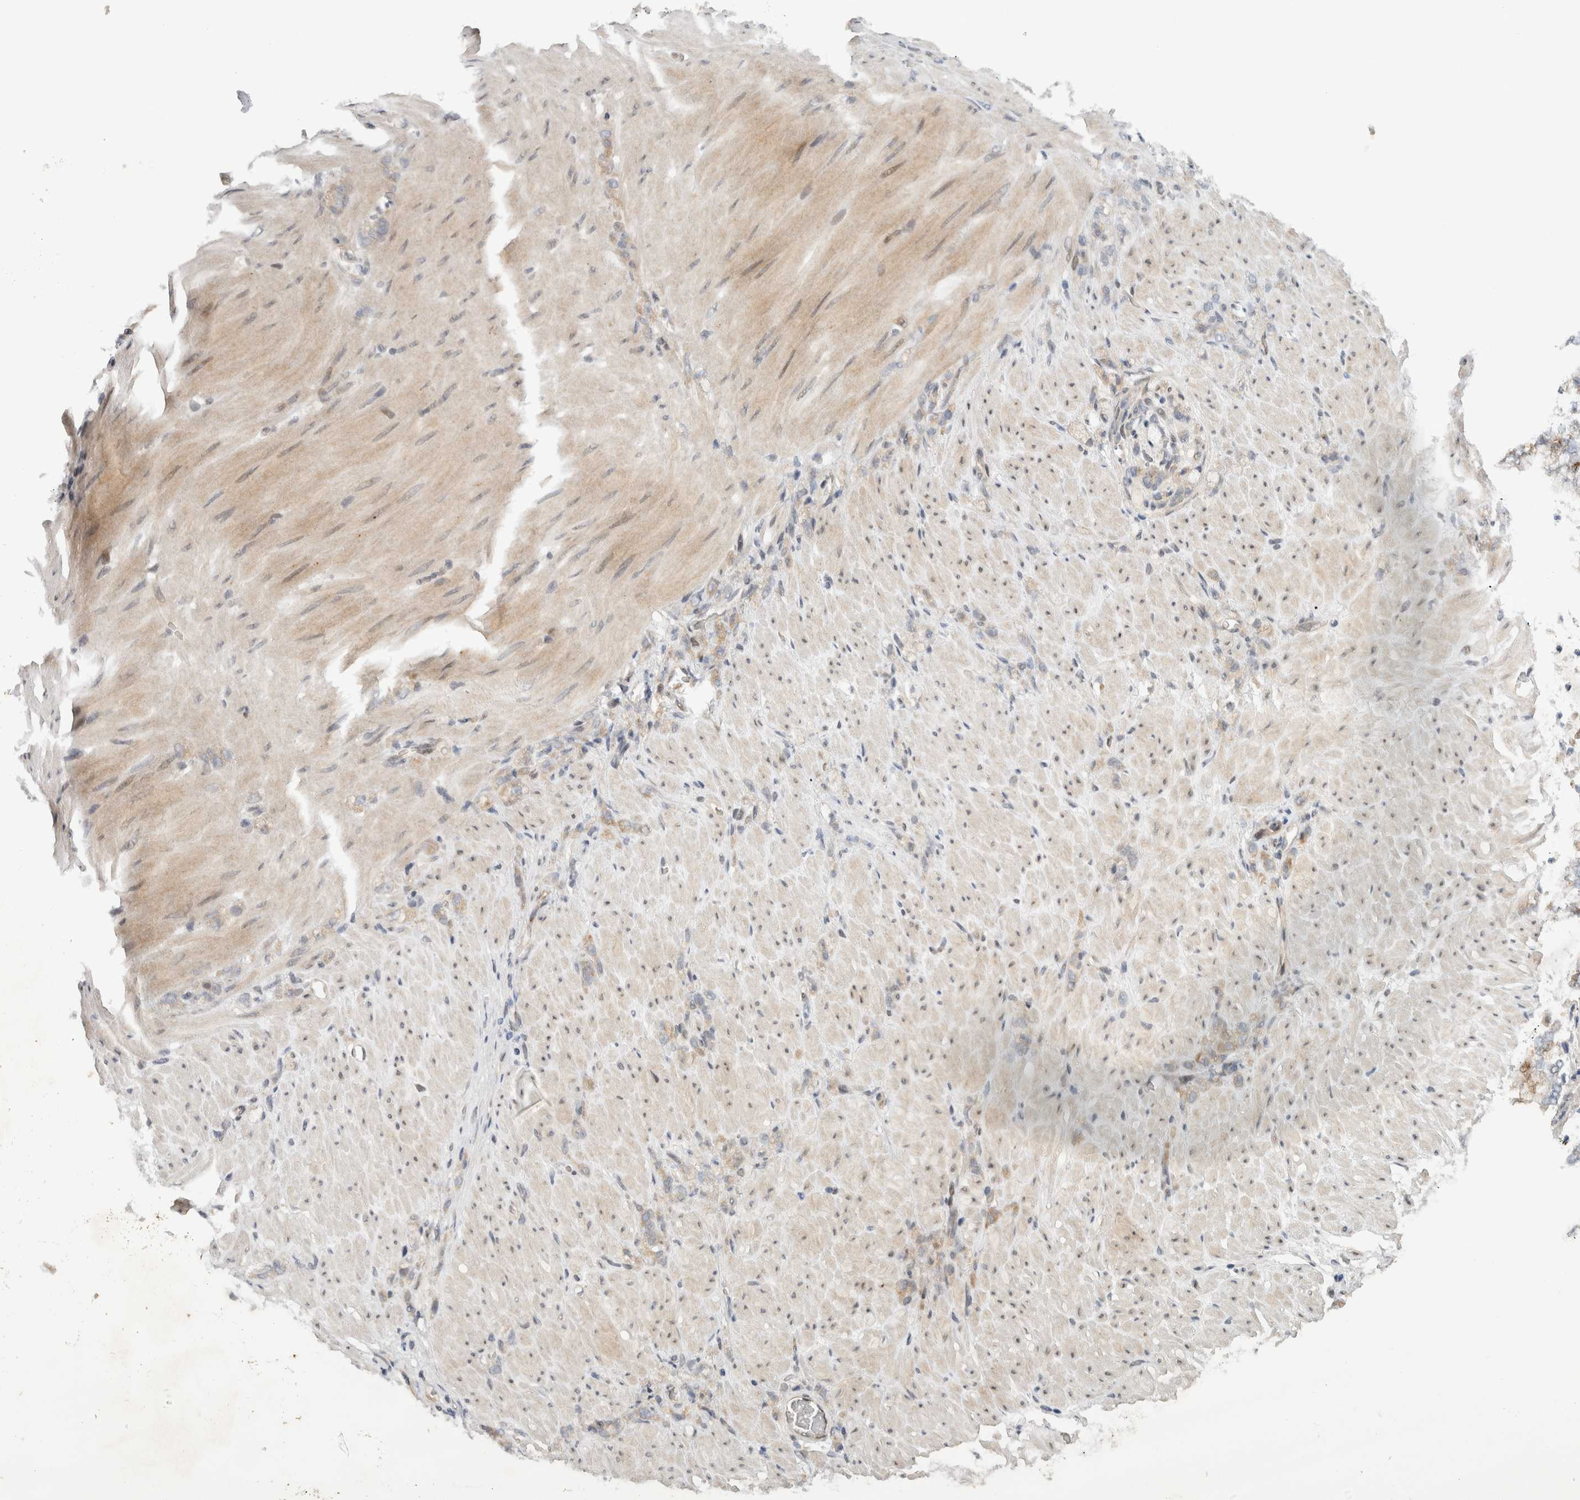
{"staining": {"intensity": "weak", "quantity": "<25%", "location": "cytoplasmic/membranous"}, "tissue": "stomach cancer", "cell_type": "Tumor cells", "image_type": "cancer", "snomed": [{"axis": "morphology", "description": "Normal tissue, NOS"}, {"axis": "morphology", "description": "Adenocarcinoma, NOS"}, {"axis": "topography", "description": "Stomach"}], "caption": "Human stomach adenocarcinoma stained for a protein using immunohistochemistry exhibits no expression in tumor cells.", "gene": "CYSRT1", "patient": {"sex": "male", "age": 82}}